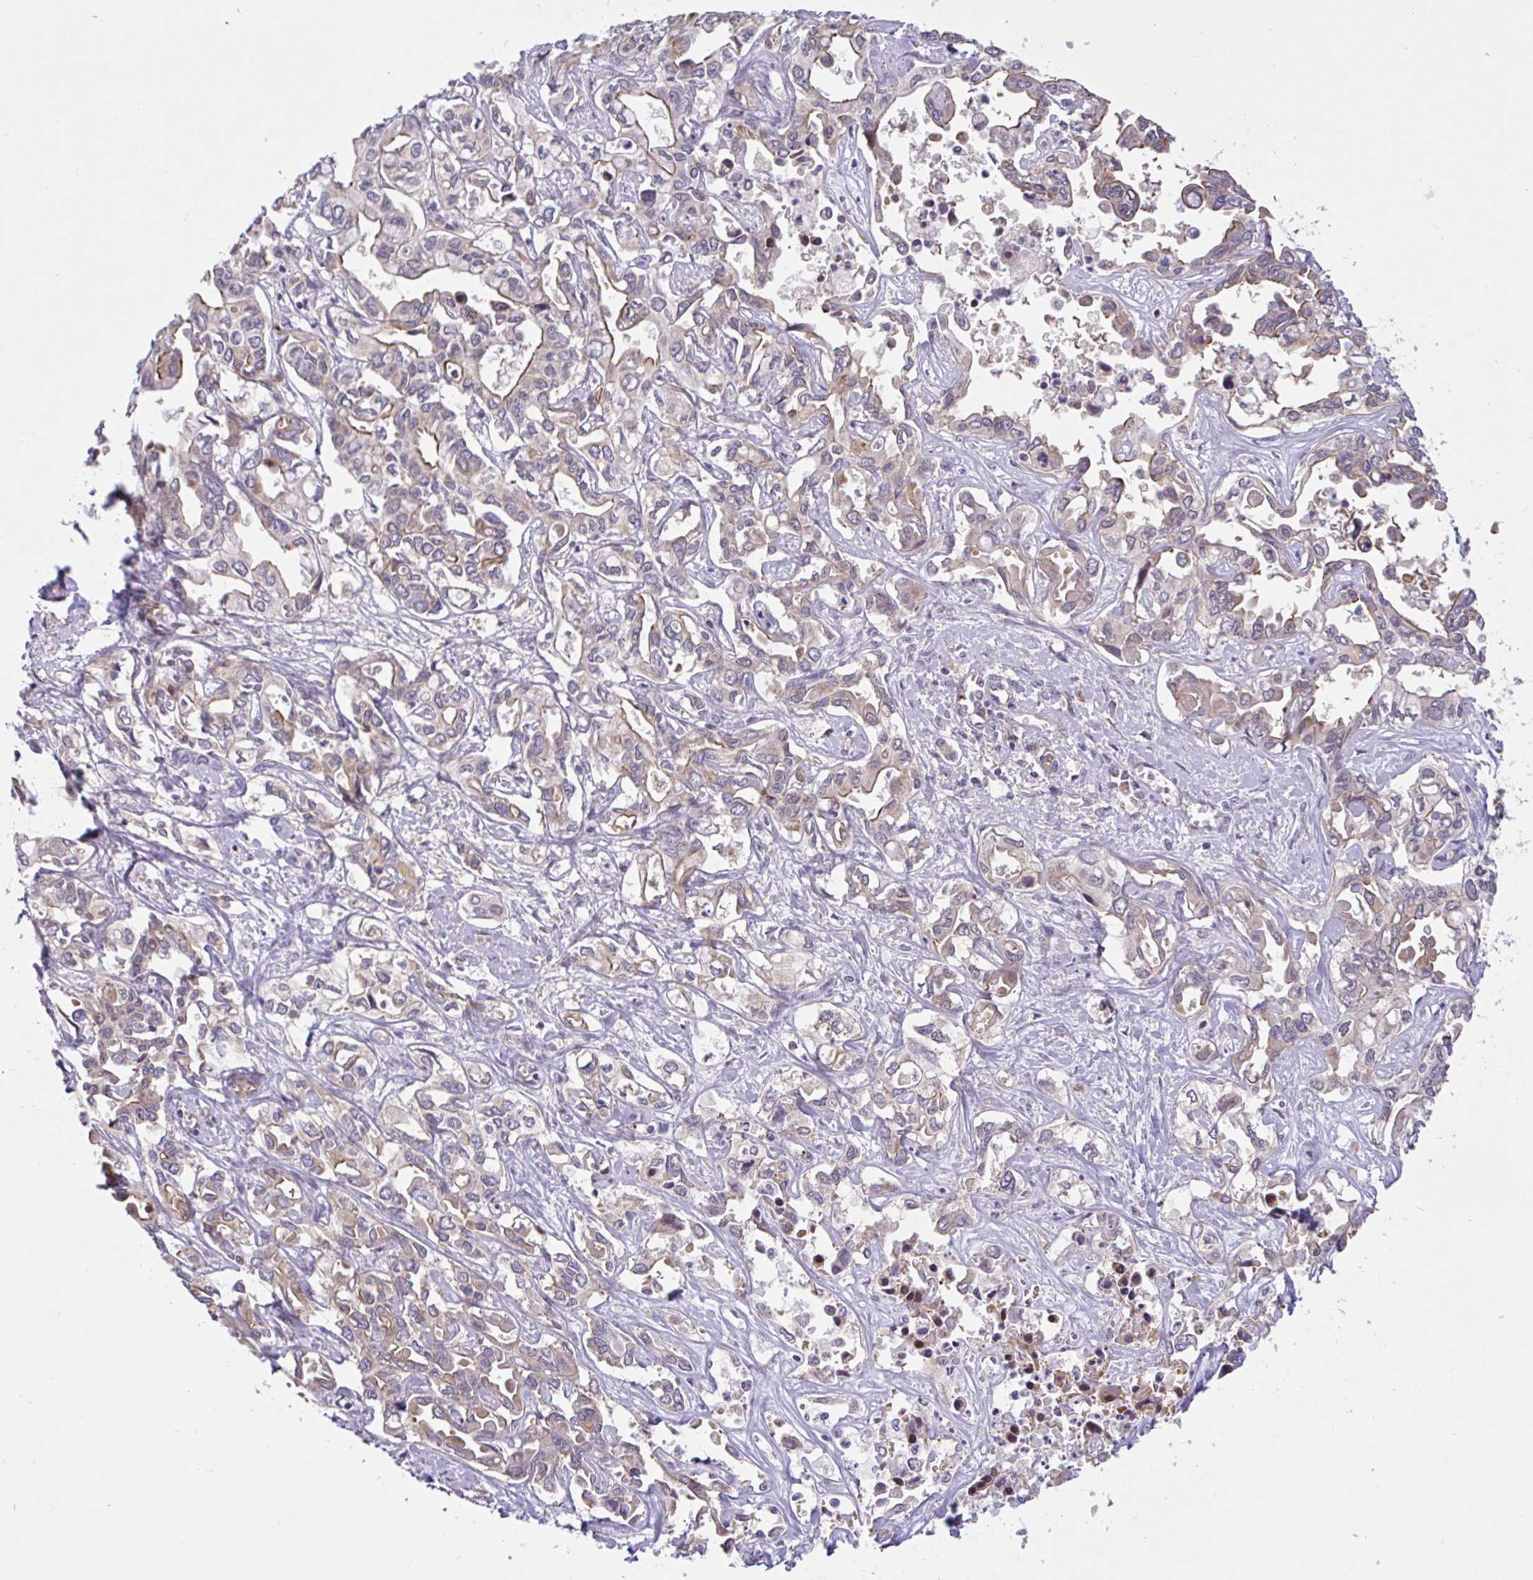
{"staining": {"intensity": "negative", "quantity": "none", "location": "none"}, "tissue": "liver cancer", "cell_type": "Tumor cells", "image_type": "cancer", "snomed": [{"axis": "morphology", "description": "Cholangiocarcinoma"}, {"axis": "topography", "description": "Liver"}], "caption": "This is a image of IHC staining of liver cholangiocarcinoma, which shows no staining in tumor cells.", "gene": "DLEU7", "patient": {"sex": "female", "age": 64}}